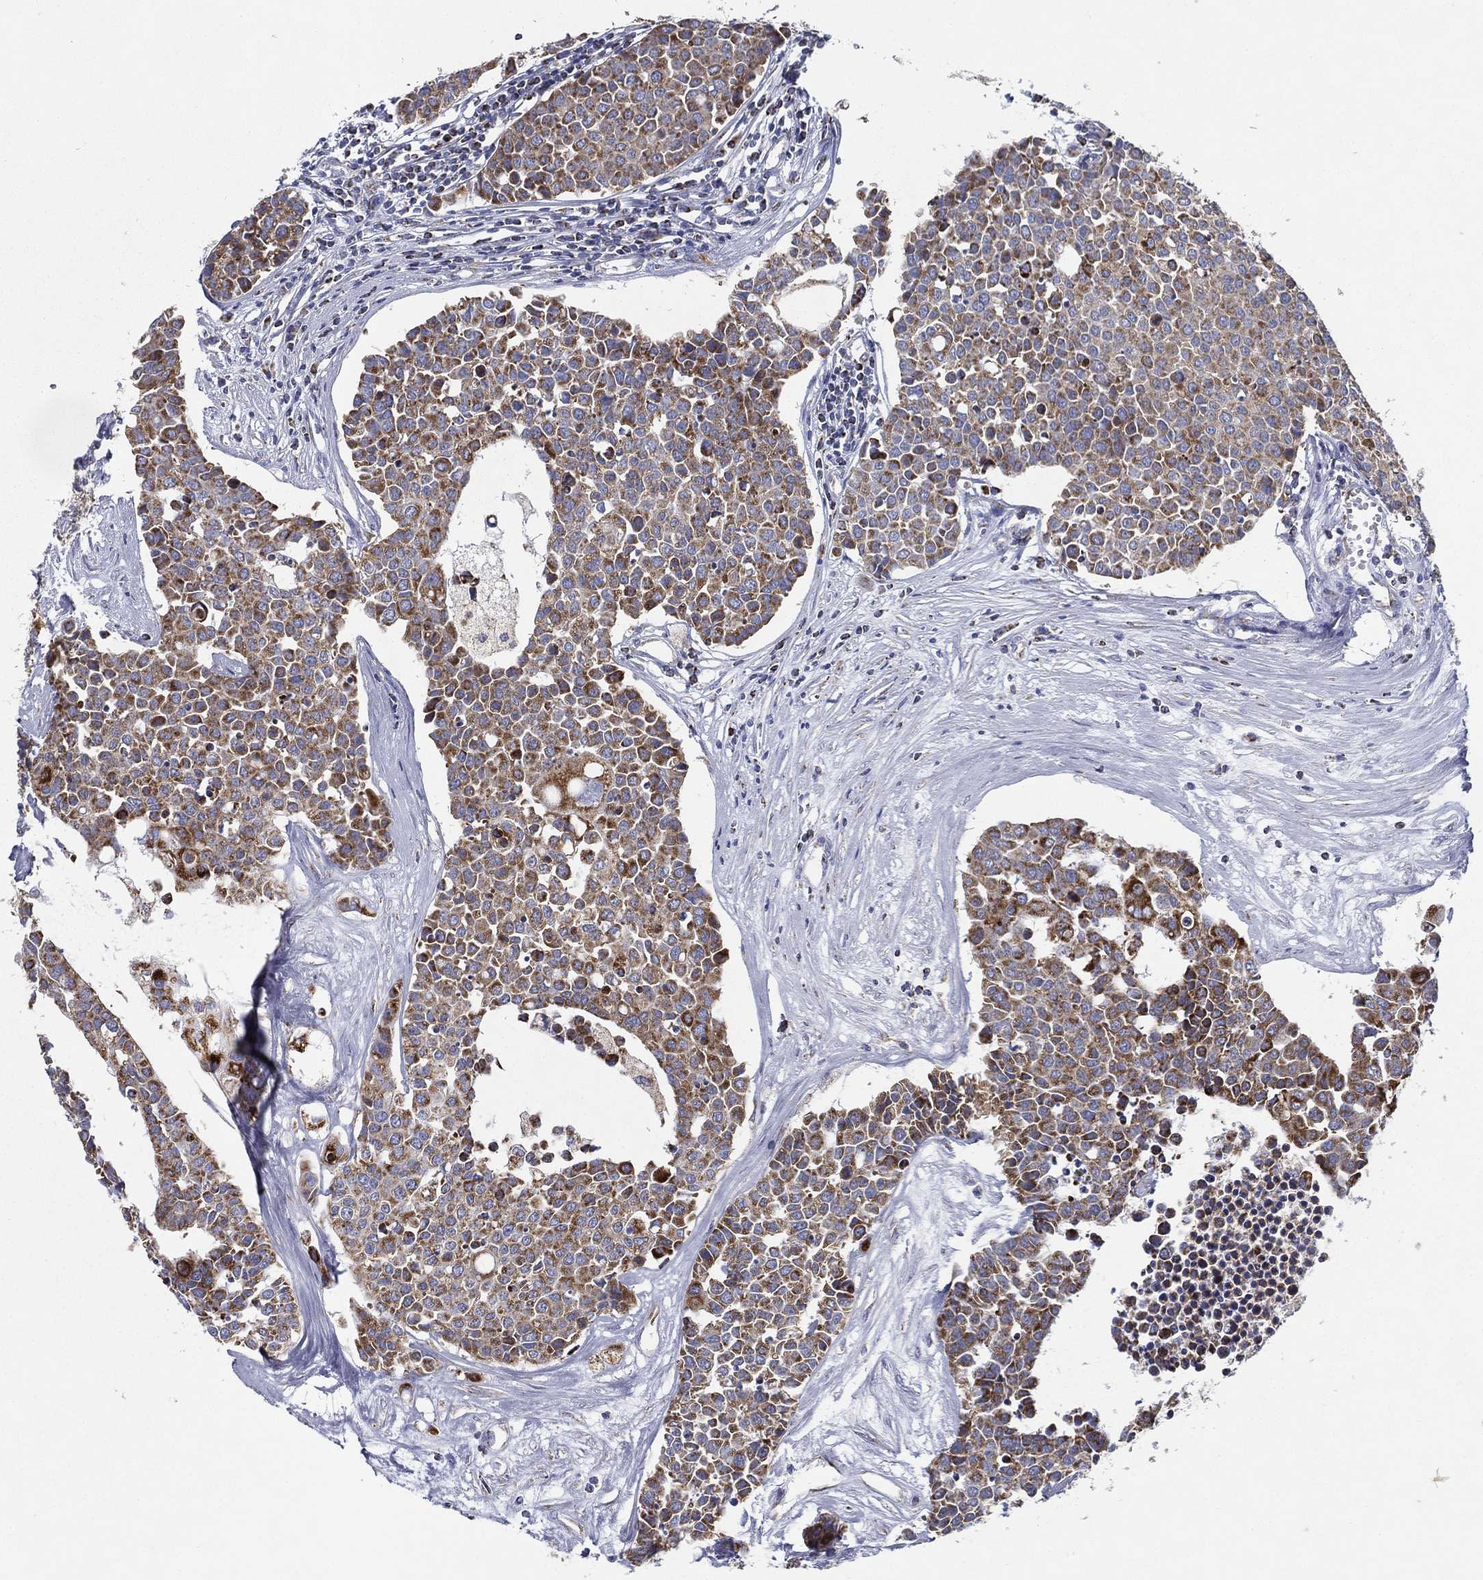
{"staining": {"intensity": "moderate", "quantity": ">75%", "location": "cytoplasmic/membranous"}, "tissue": "carcinoid", "cell_type": "Tumor cells", "image_type": "cancer", "snomed": [{"axis": "morphology", "description": "Carcinoid, malignant, NOS"}, {"axis": "topography", "description": "Colon"}], "caption": "An immunohistochemistry (IHC) image of tumor tissue is shown. Protein staining in brown labels moderate cytoplasmic/membranous positivity in carcinoid (malignant) within tumor cells.", "gene": "SFXN1", "patient": {"sex": "male", "age": 81}}